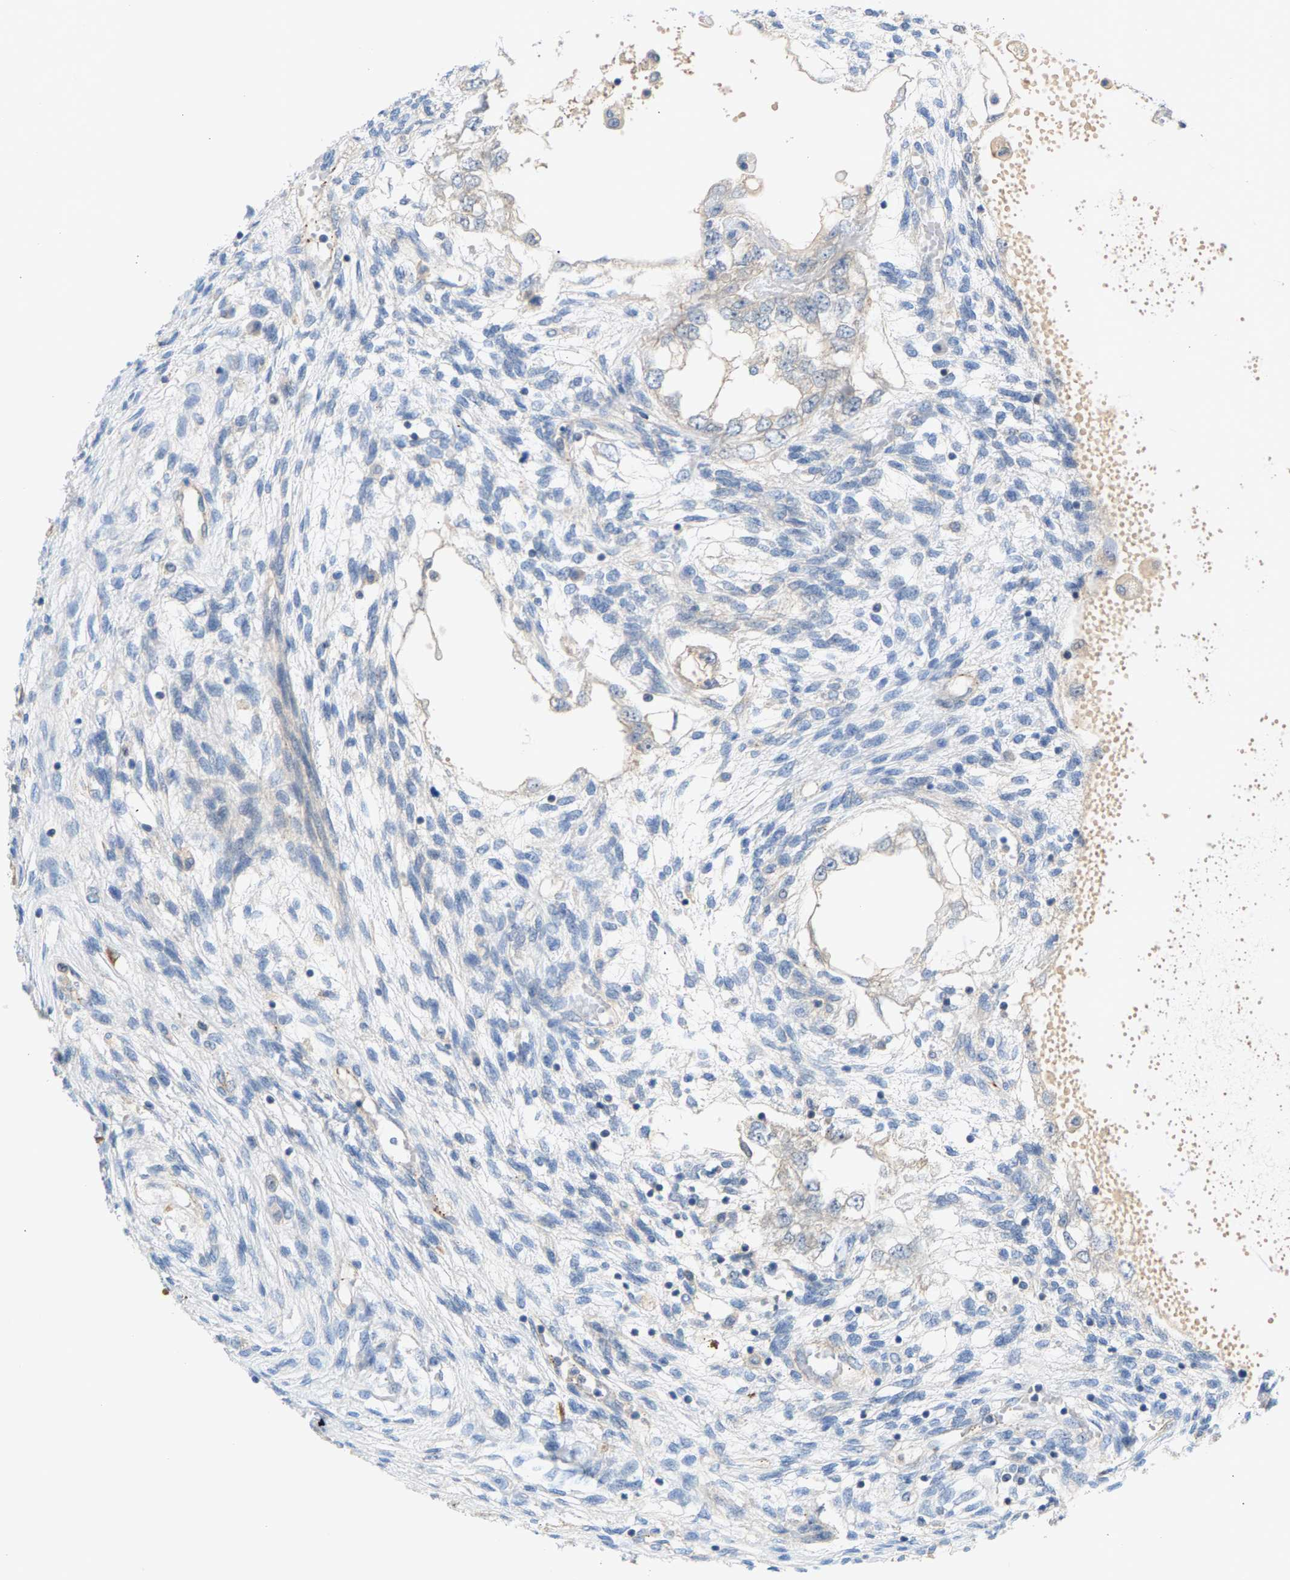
{"staining": {"intensity": "negative", "quantity": "none", "location": "none"}, "tissue": "testis cancer", "cell_type": "Tumor cells", "image_type": "cancer", "snomed": [{"axis": "morphology", "description": "Seminoma, NOS"}, {"axis": "topography", "description": "Testis"}], "caption": "Testis cancer (seminoma) stained for a protein using immunohistochemistry (IHC) demonstrates no positivity tumor cells.", "gene": "KRTAP27-1", "patient": {"sex": "male", "age": 28}}